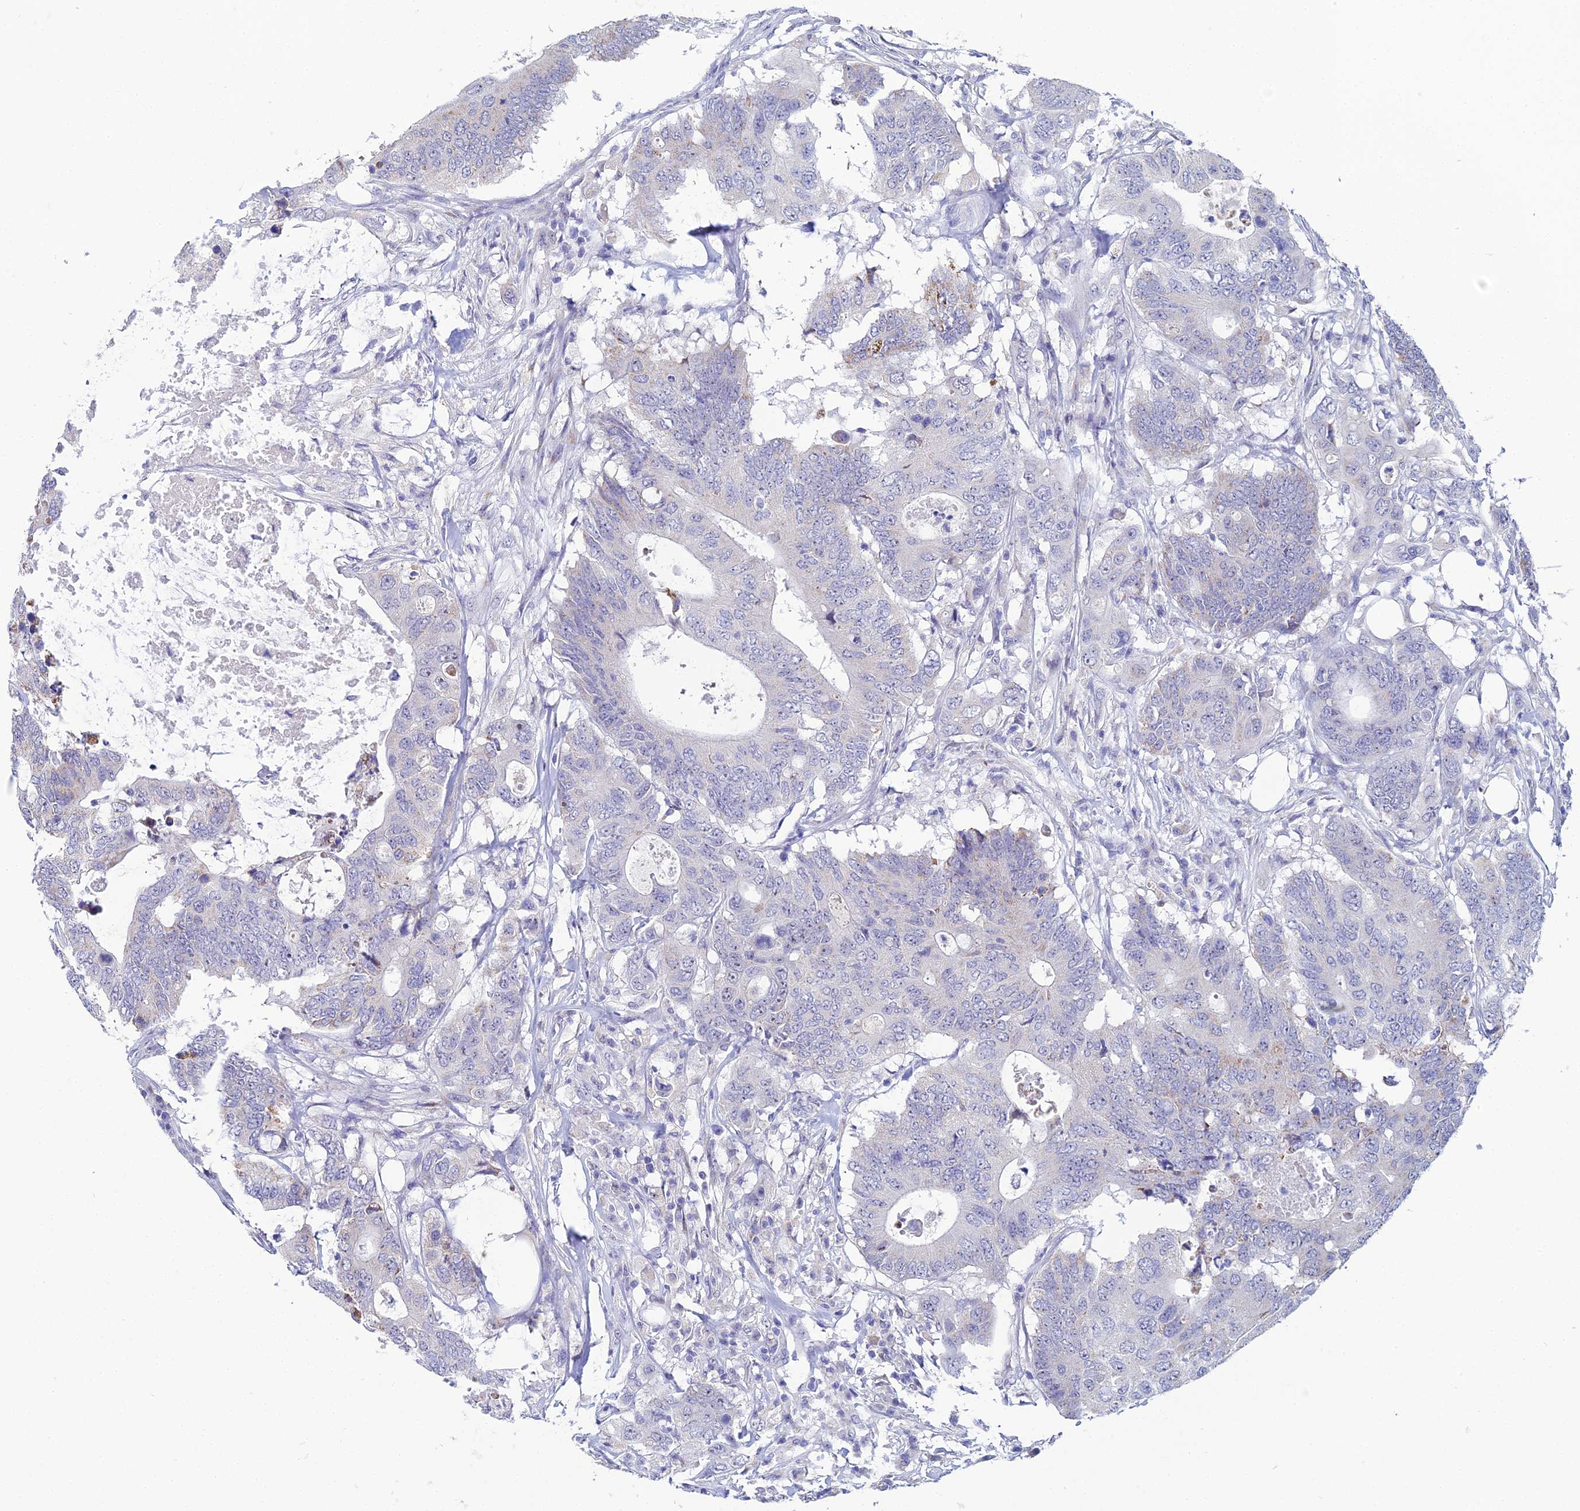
{"staining": {"intensity": "weak", "quantity": "<25%", "location": "cytoplasmic/membranous"}, "tissue": "colorectal cancer", "cell_type": "Tumor cells", "image_type": "cancer", "snomed": [{"axis": "morphology", "description": "Adenocarcinoma, NOS"}, {"axis": "topography", "description": "Colon"}], "caption": "This is an IHC micrograph of human colorectal cancer (adenocarcinoma). There is no expression in tumor cells.", "gene": "PLPP4", "patient": {"sex": "male", "age": 71}}